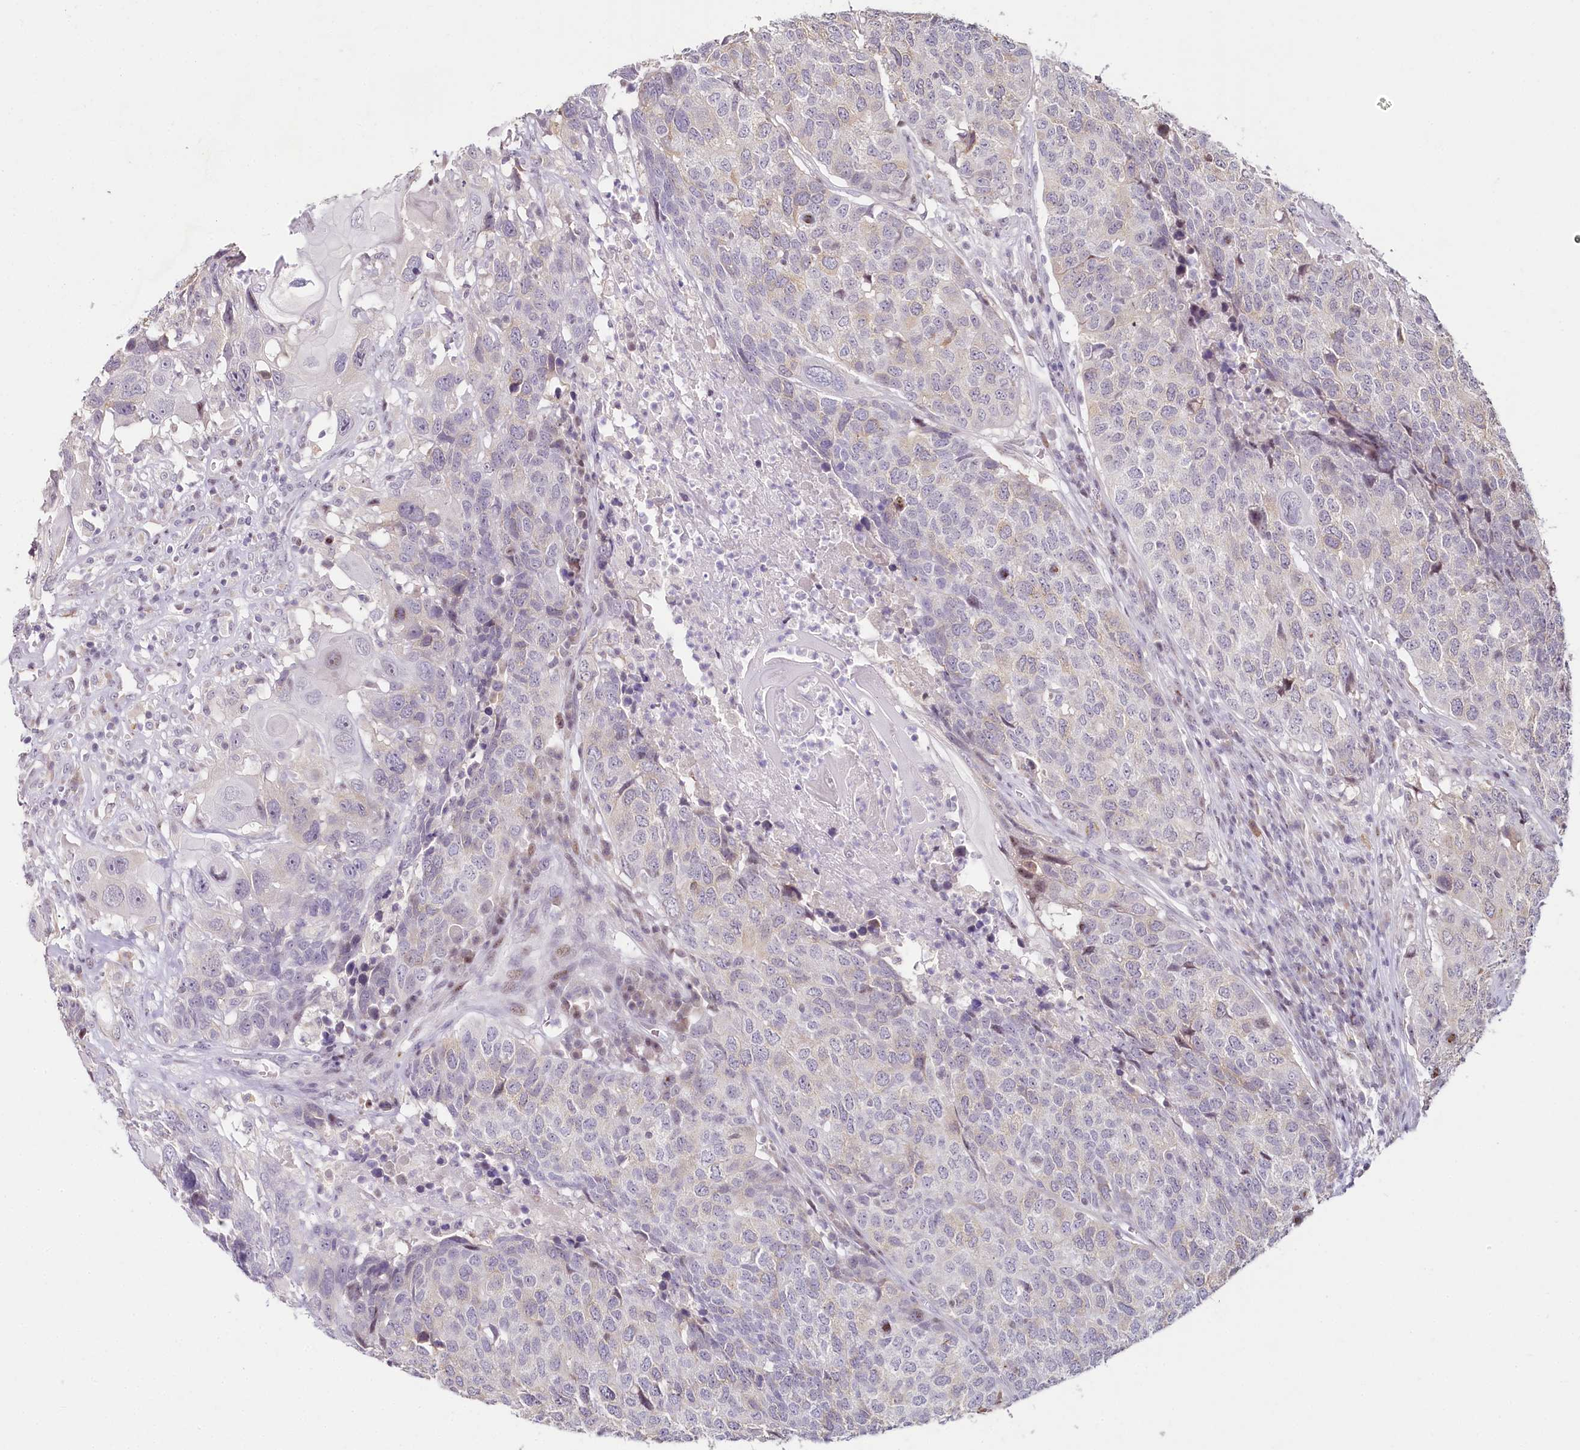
{"staining": {"intensity": "negative", "quantity": "none", "location": "none"}, "tissue": "head and neck cancer", "cell_type": "Tumor cells", "image_type": "cancer", "snomed": [{"axis": "morphology", "description": "Squamous cell carcinoma, NOS"}, {"axis": "topography", "description": "Head-Neck"}], "caption": "Squamous cell carcinoma (head and neck) was stained to show a protein in brown. There is no significant expression in tumor cells.", "gene": "HPD", "patient": {"sex": "male", "age": 66}}